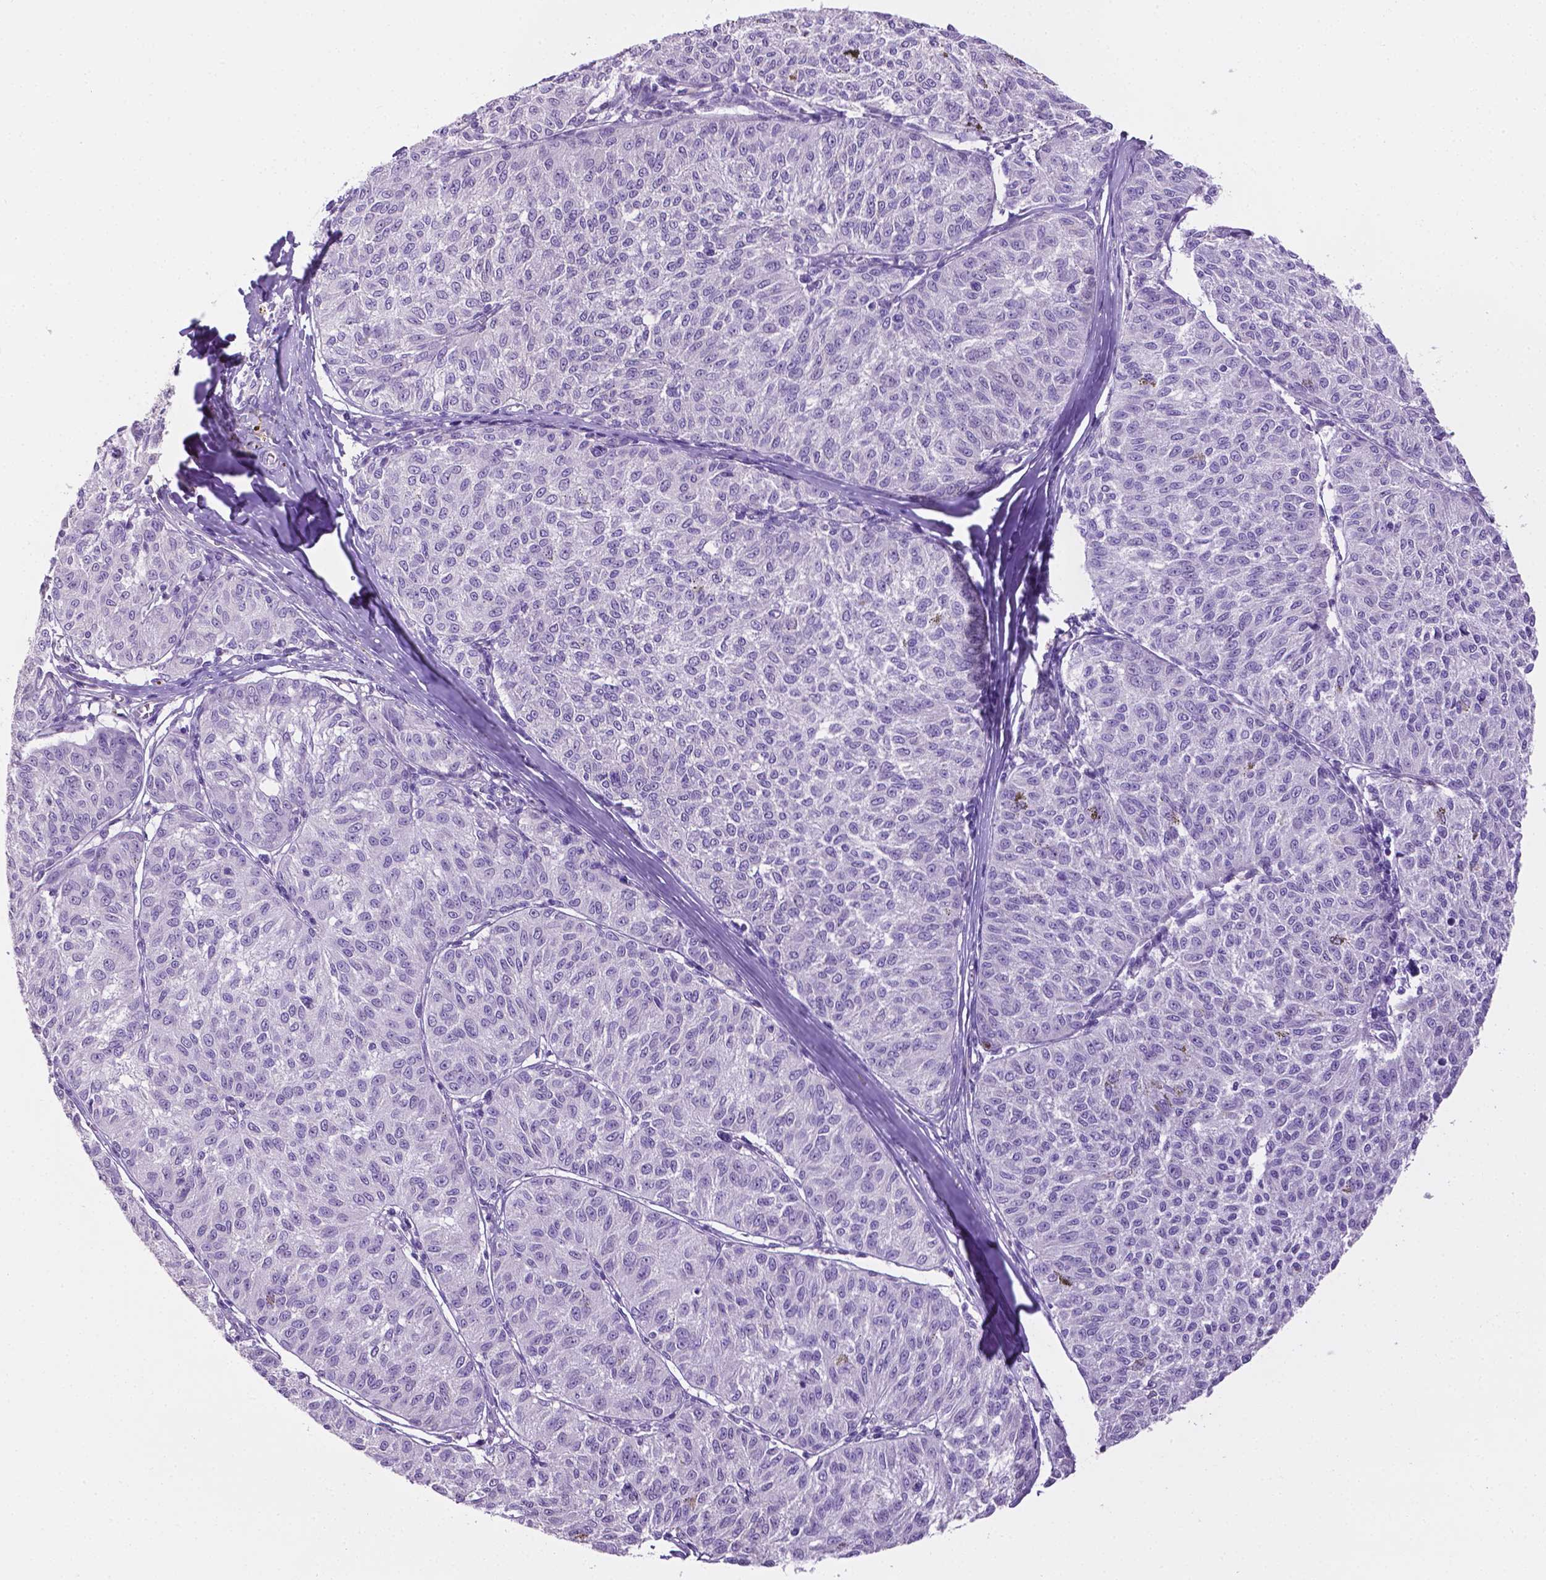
{"staining": {"intensity": "negative", "quantity": "none", "location": "none"}, "tissue": "melanoma", "cell_type": "Tumor cells", "image_type": "cancer", "snomed": [{"axis": "morphology", "description": "Malignant melanoma, NOS"}, {"axis": "topography", "description": "Skin"}], "caption": "Immunohistochemistry (IHC) of human melanoma shows no positivity in tumor cells.", "gene": "TACSTD2", "patient": {"sex": "female", "age": 72}}